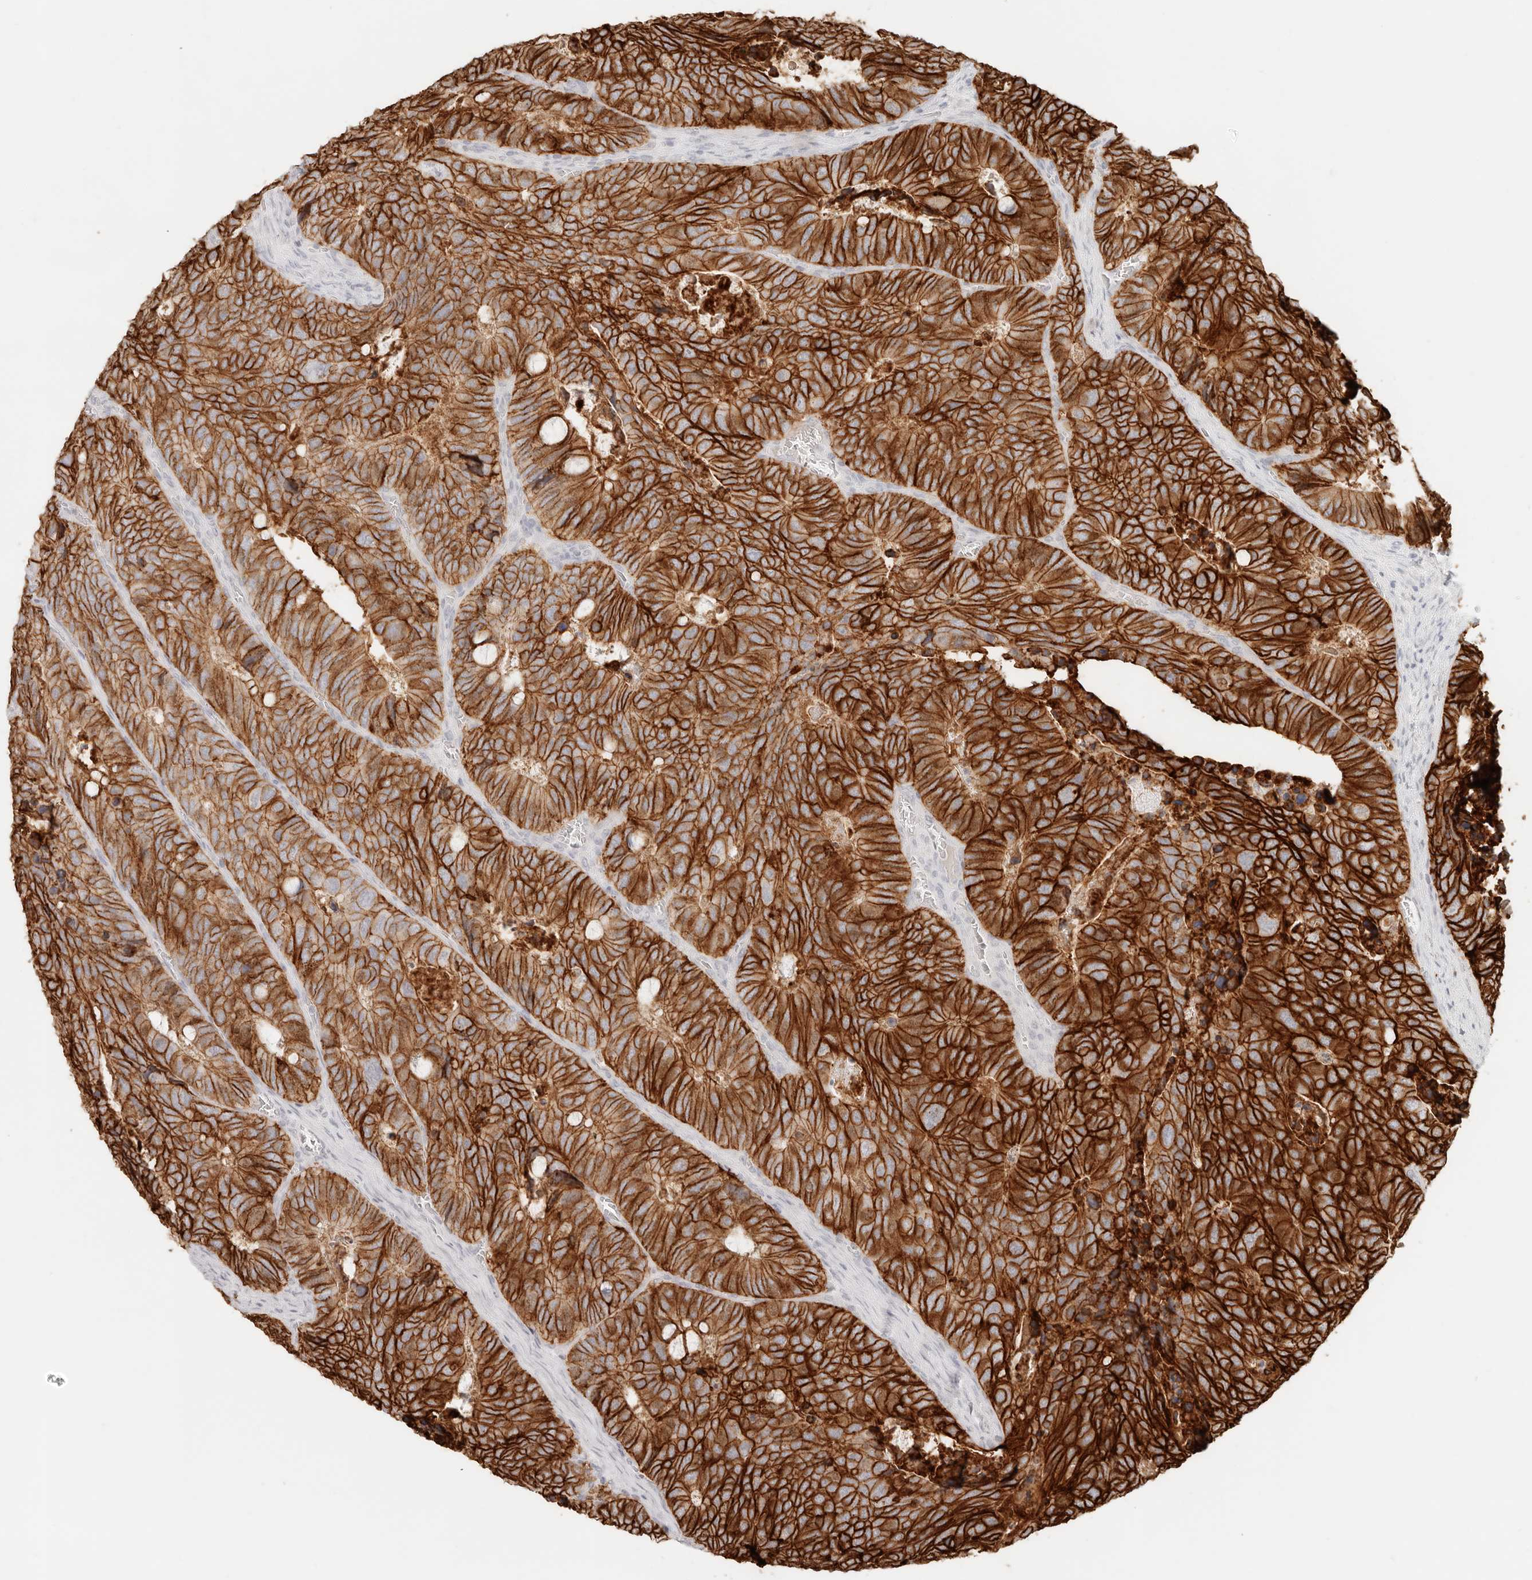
{"staining": {"intensity": "strong", "quantity": ">75%", "location": "cytoplasmic/membranous"}, "tissue": "colorectal cancer", "cell_type": "Tumor cells", "image_type": "cancer", "snomed": [{"axis": "morphology", "description": "Adenocarcinoma, NOS"}, {"axis": "topography", "description": "Colon"}], "caption": "Adenocarcinoma (colorectal) was stained to show a protein in brown. There is high levels of strong cytoplasmic/membranous staining in about >75% of tumor cells.", "gene": "EPCAM", "patient": {"sex": "male", "age": 87}}